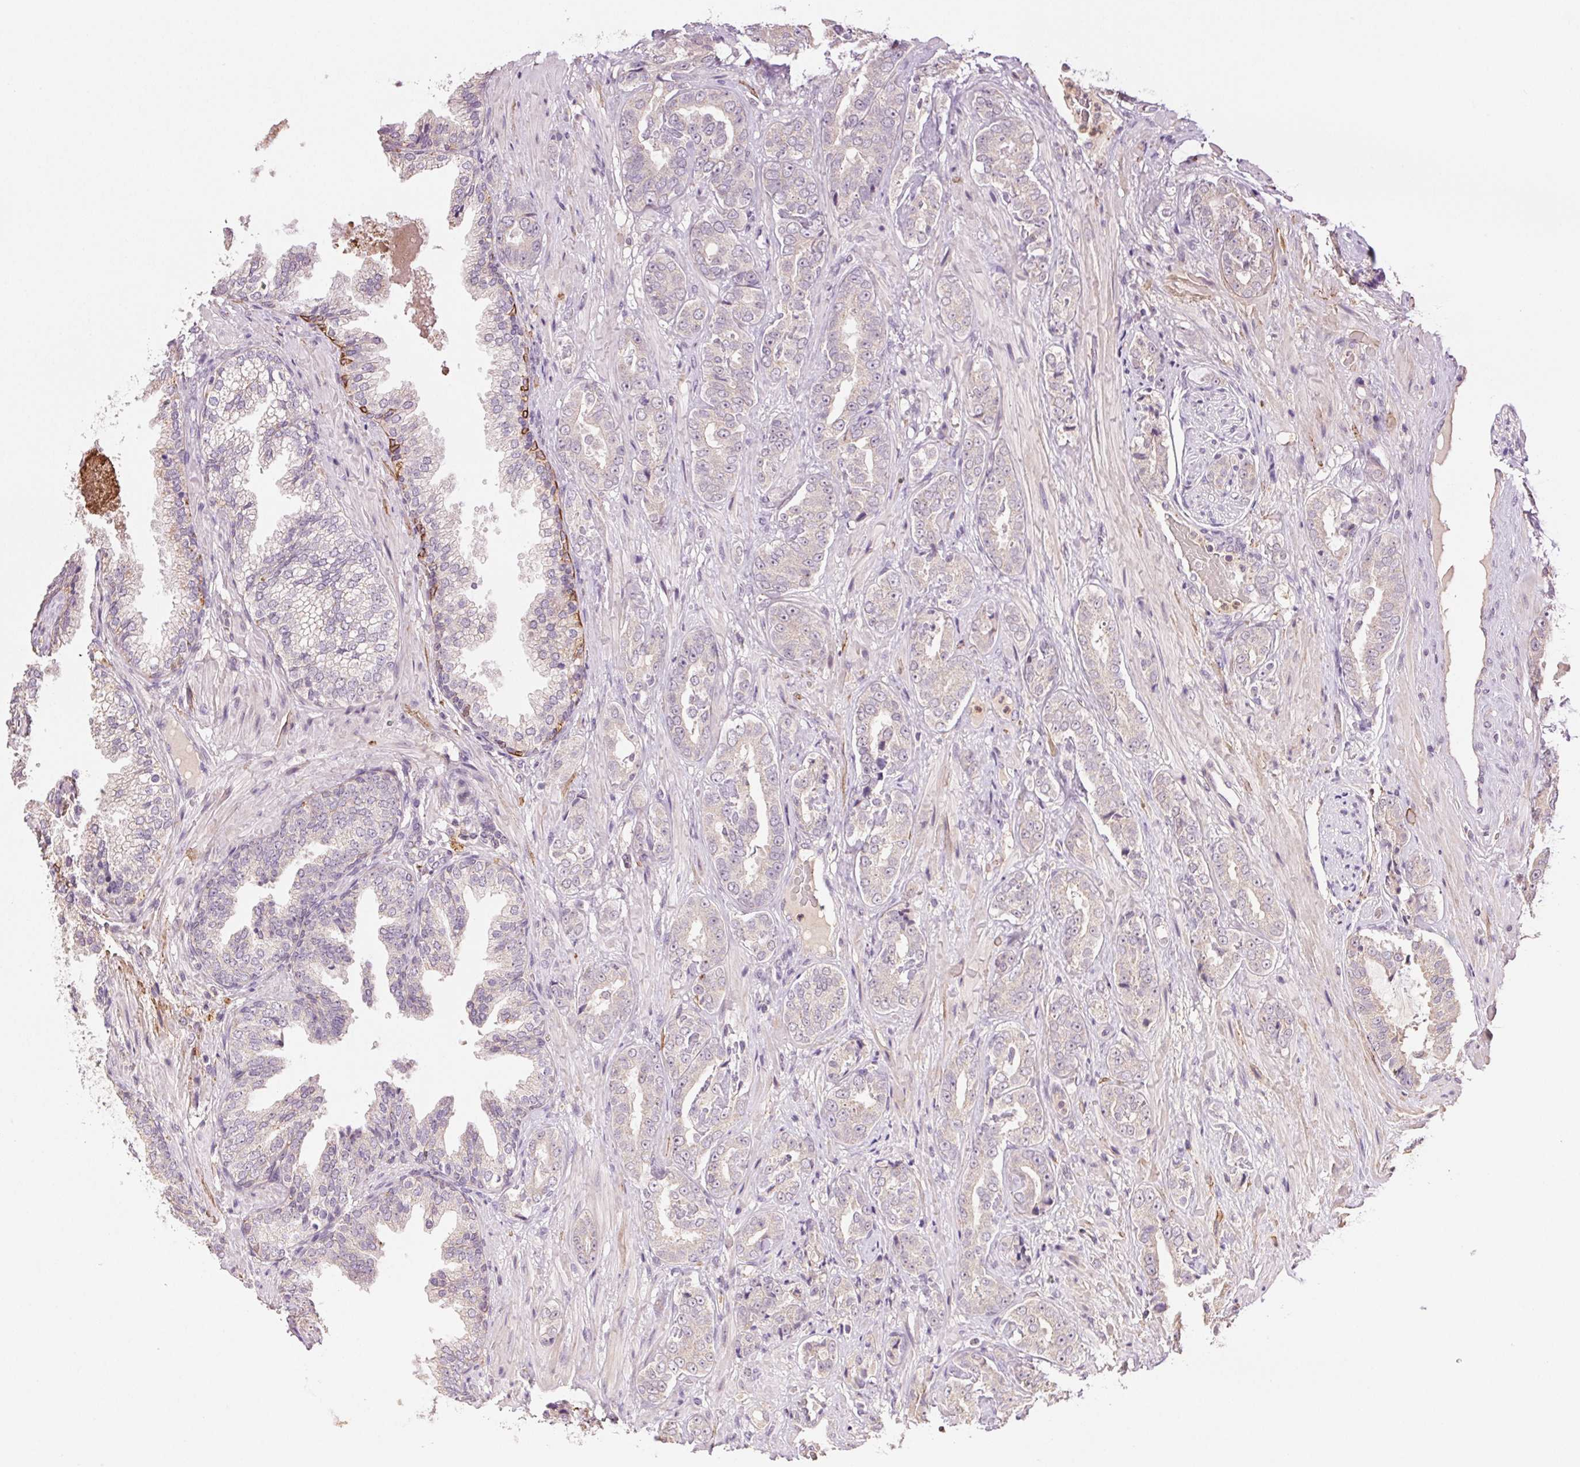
{"staining": {"intensity": "negative", "quantity": "none", "location": "none"}, "tissue": "prostate cancer", "cell_type": "Tumor cells", "image_type": "cancer", "snomed": [{"axis": "morphology", "description": "Adenocarcinoma, High grade"}, {"axis": "topography", "description": "Prostate"}], "caption": "An IHC image of high-grade adenocarcinoma (prostate) is shown. There is no staining in tumor cells of high-grade adenocarcinoma (prostate). Brightfield microscopy of IHC stained with DAB (brown) and hematoxylin (blue), captured at high magnification.", "gene": "TMEM253", "patient": {"sex": "male", "age": 71}}